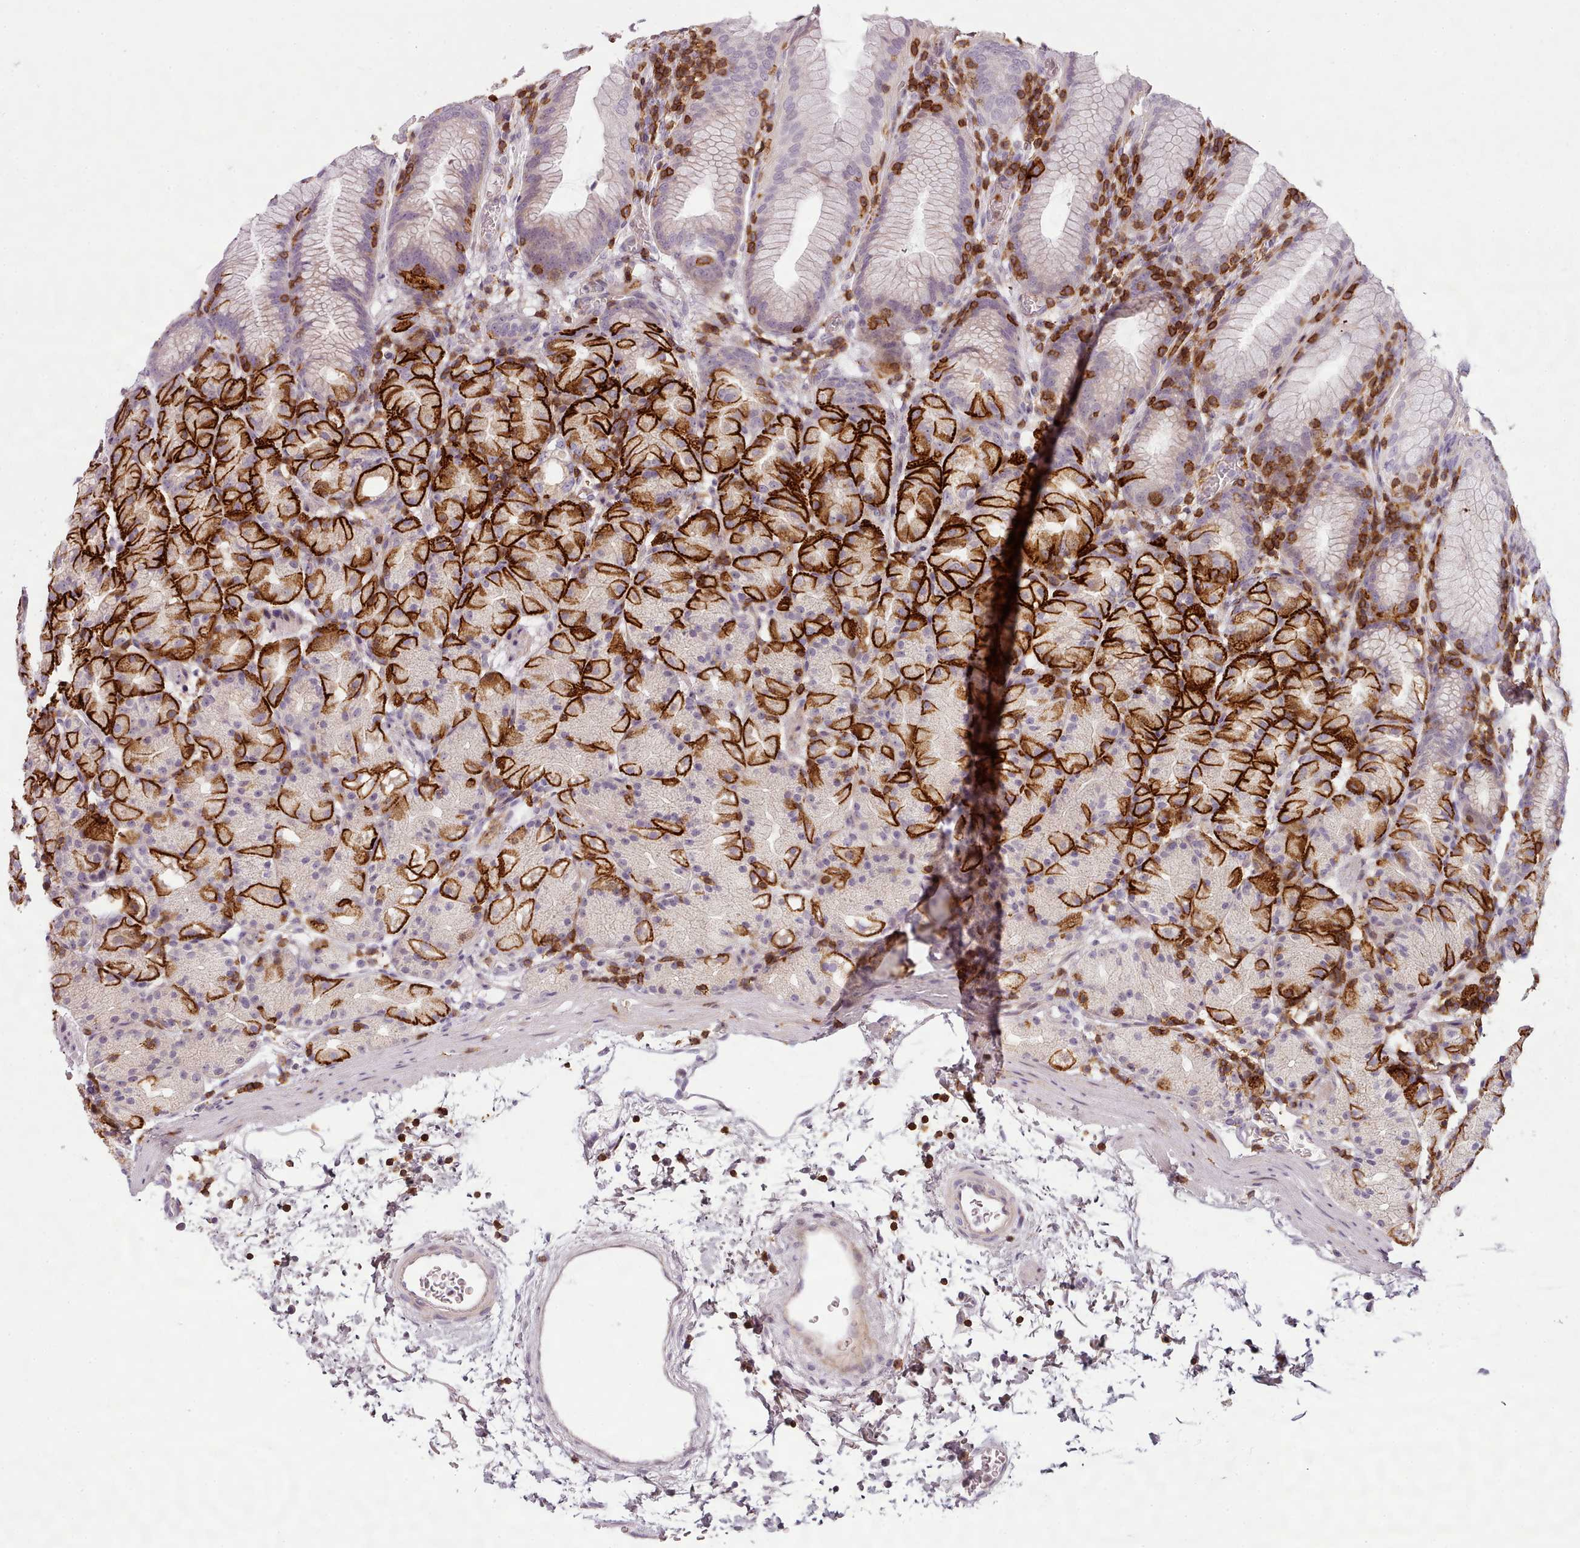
{"staining": {"intensity": "strong", "quantity": "25%-75%", "location": "cytoplasmic/membranous"}, "tissue": "stomach", "cell_type": "Glandular cells", "image_type": "normal", "snomed": [{"axis": "morphology", "description": "Normal tissue, NOS"}, {"axis": "topography", "description": "Stomach, upper"}], "caption": "A brown stain highlights strong cytoplasmic/membranous staining of a protein in glandular cells of benign human stomach.", "gene": "ZNF583", "patient": {"sex": "male", "age": 48}}